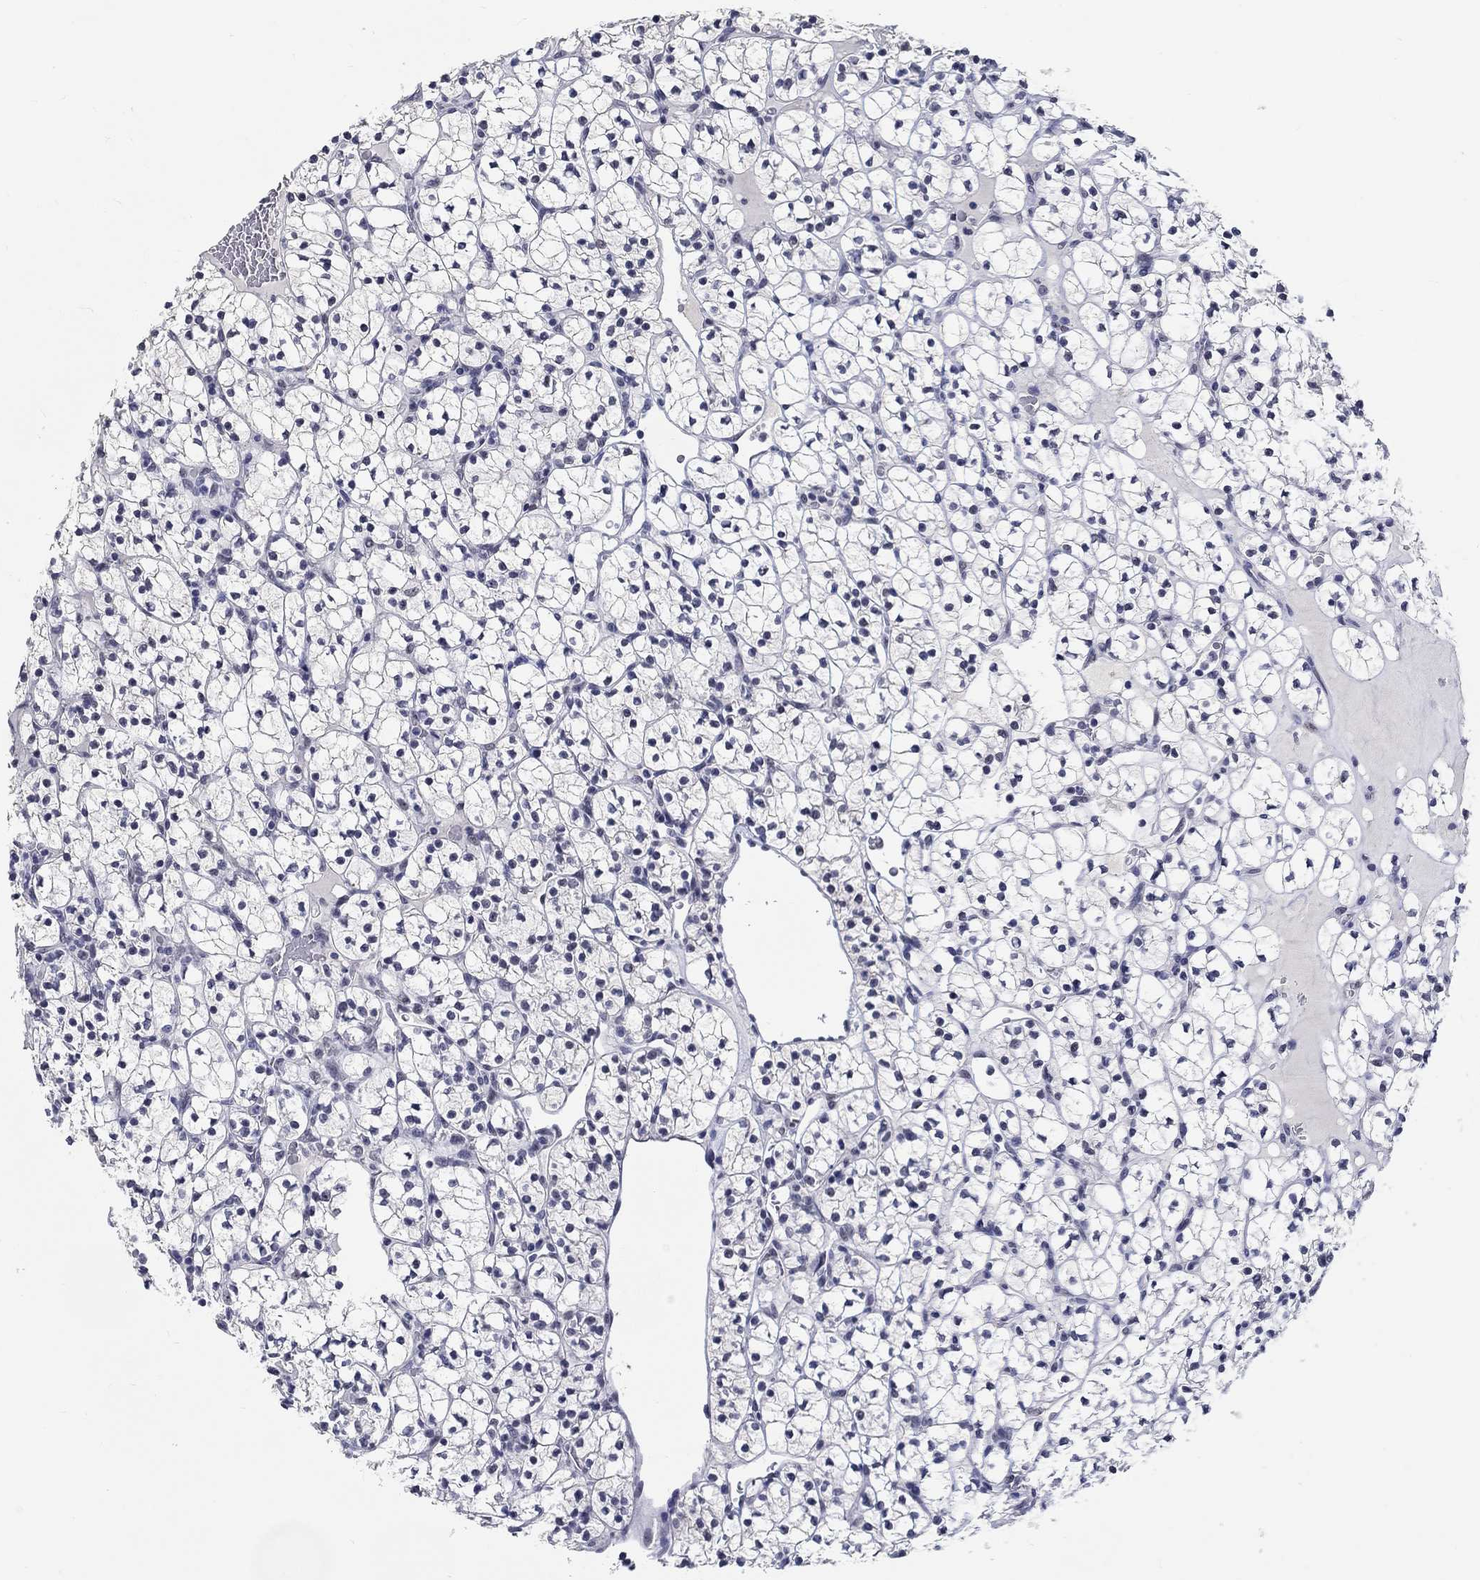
{"staining": {"intensity": "negative", "quantity": "none", "location": "none"}, "tissue": "renal cancer", "cell_type": "Tumor cells", "image_type": "cancer", "snomed": [{"axis": "morphology", "description": "Adenocarcinoma, NOS"}, {"axis": "topography", "description": "Kidney"}], "caption": "Immunohistochemistry micrograph of renal cancer stained for a protein (brown), which demonstrates no staining in tumor cells.", "gene": "GRIN1", "patient": {"sex": "female", "age": 89}}